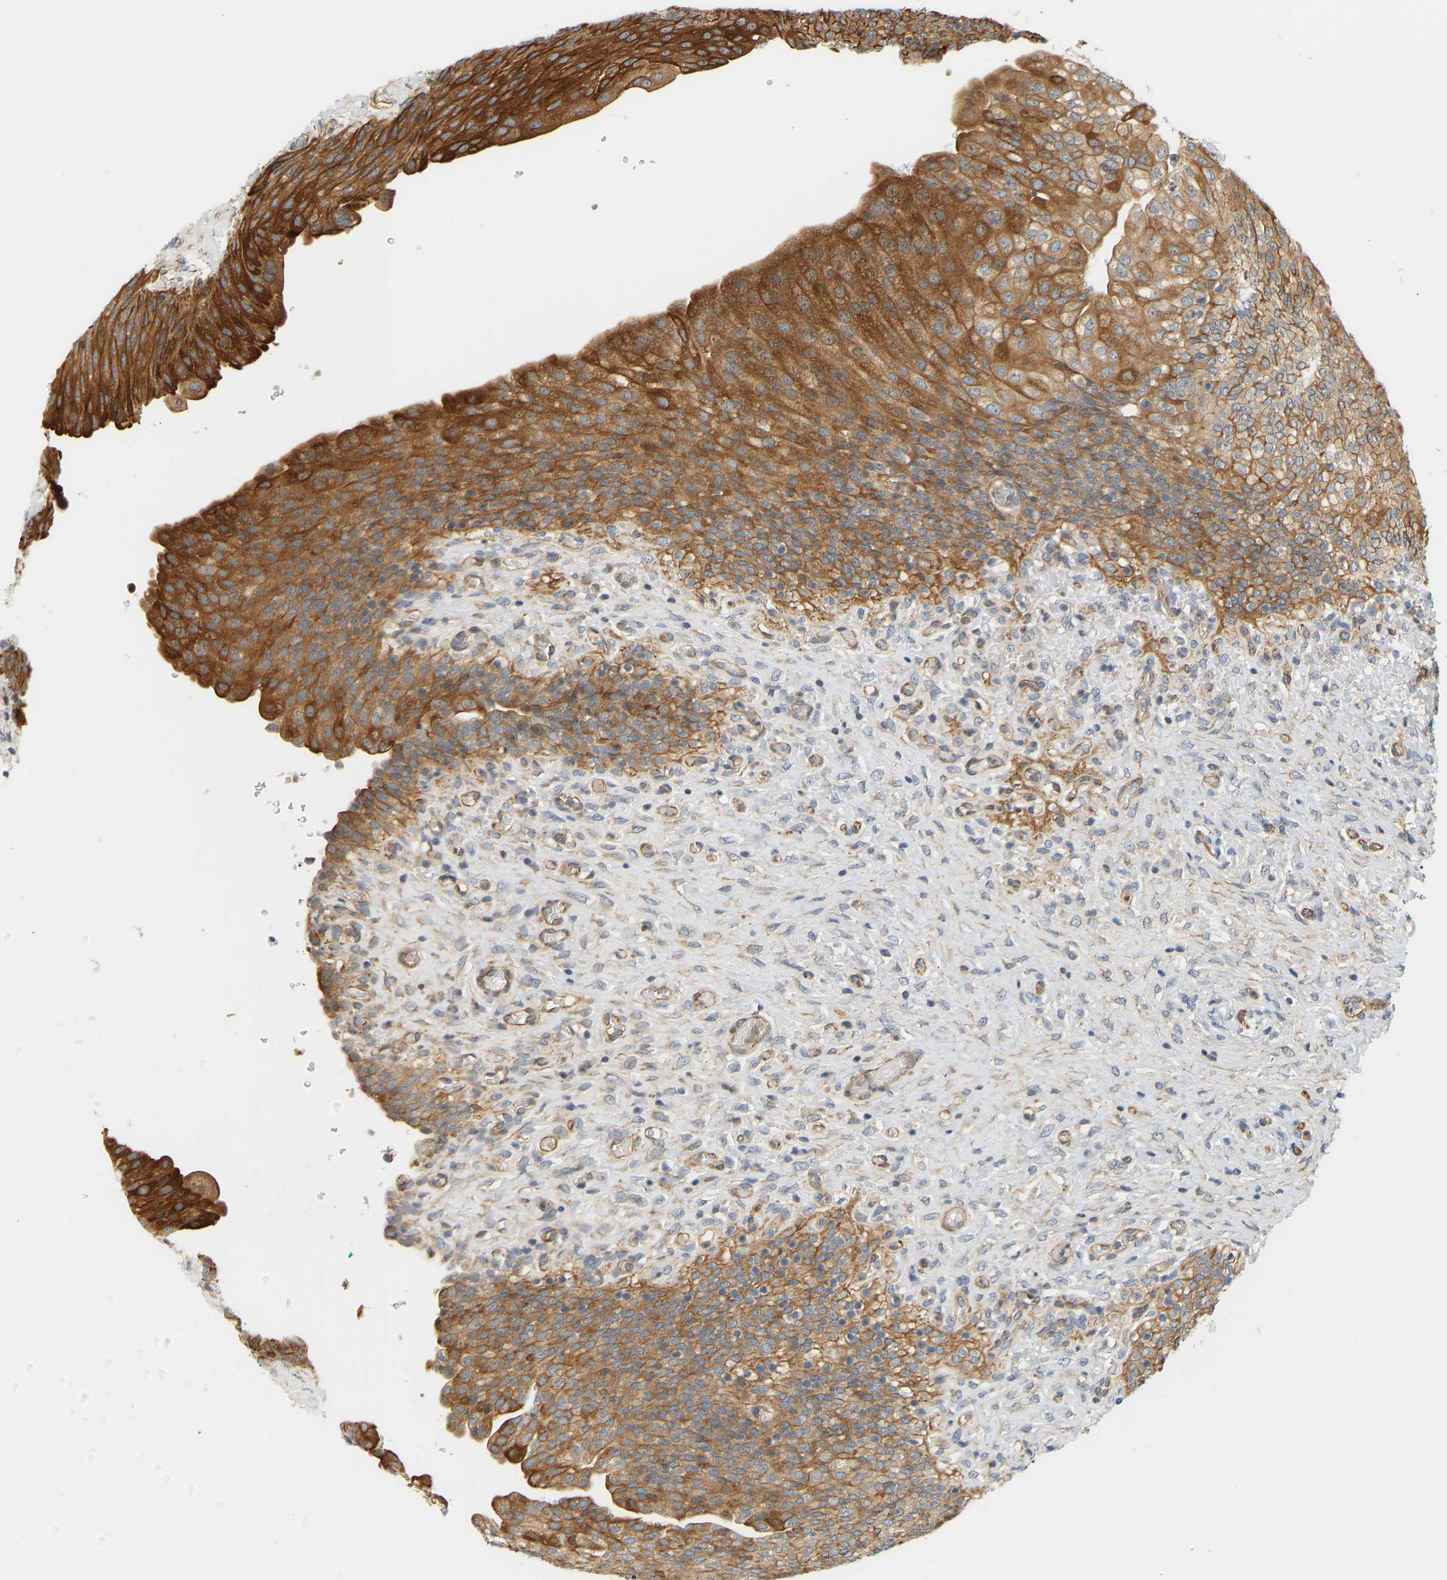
{"staining": {"intensity": "strong", "quantity": ">75%", "location": "cytoplasmic/membranous"}, "tissue": "urinary bladder", "cell_type": "Urothelial cells", "image_type": "normal", "snomed": [{"axis": "morphology", "description": "Urothelial carcinoma, High grade"}, {"axis": "topography", "description": "Urinary bladder"}], "caption": "Protein expression by immunohistochemistry (IHC) reveals strong cytoplasmic/membranous expression in approximately >75% of urothelial cells in normal urinary bladder.", "gene": "CEP57", "patient": {"sex": "male", "age": 46}}